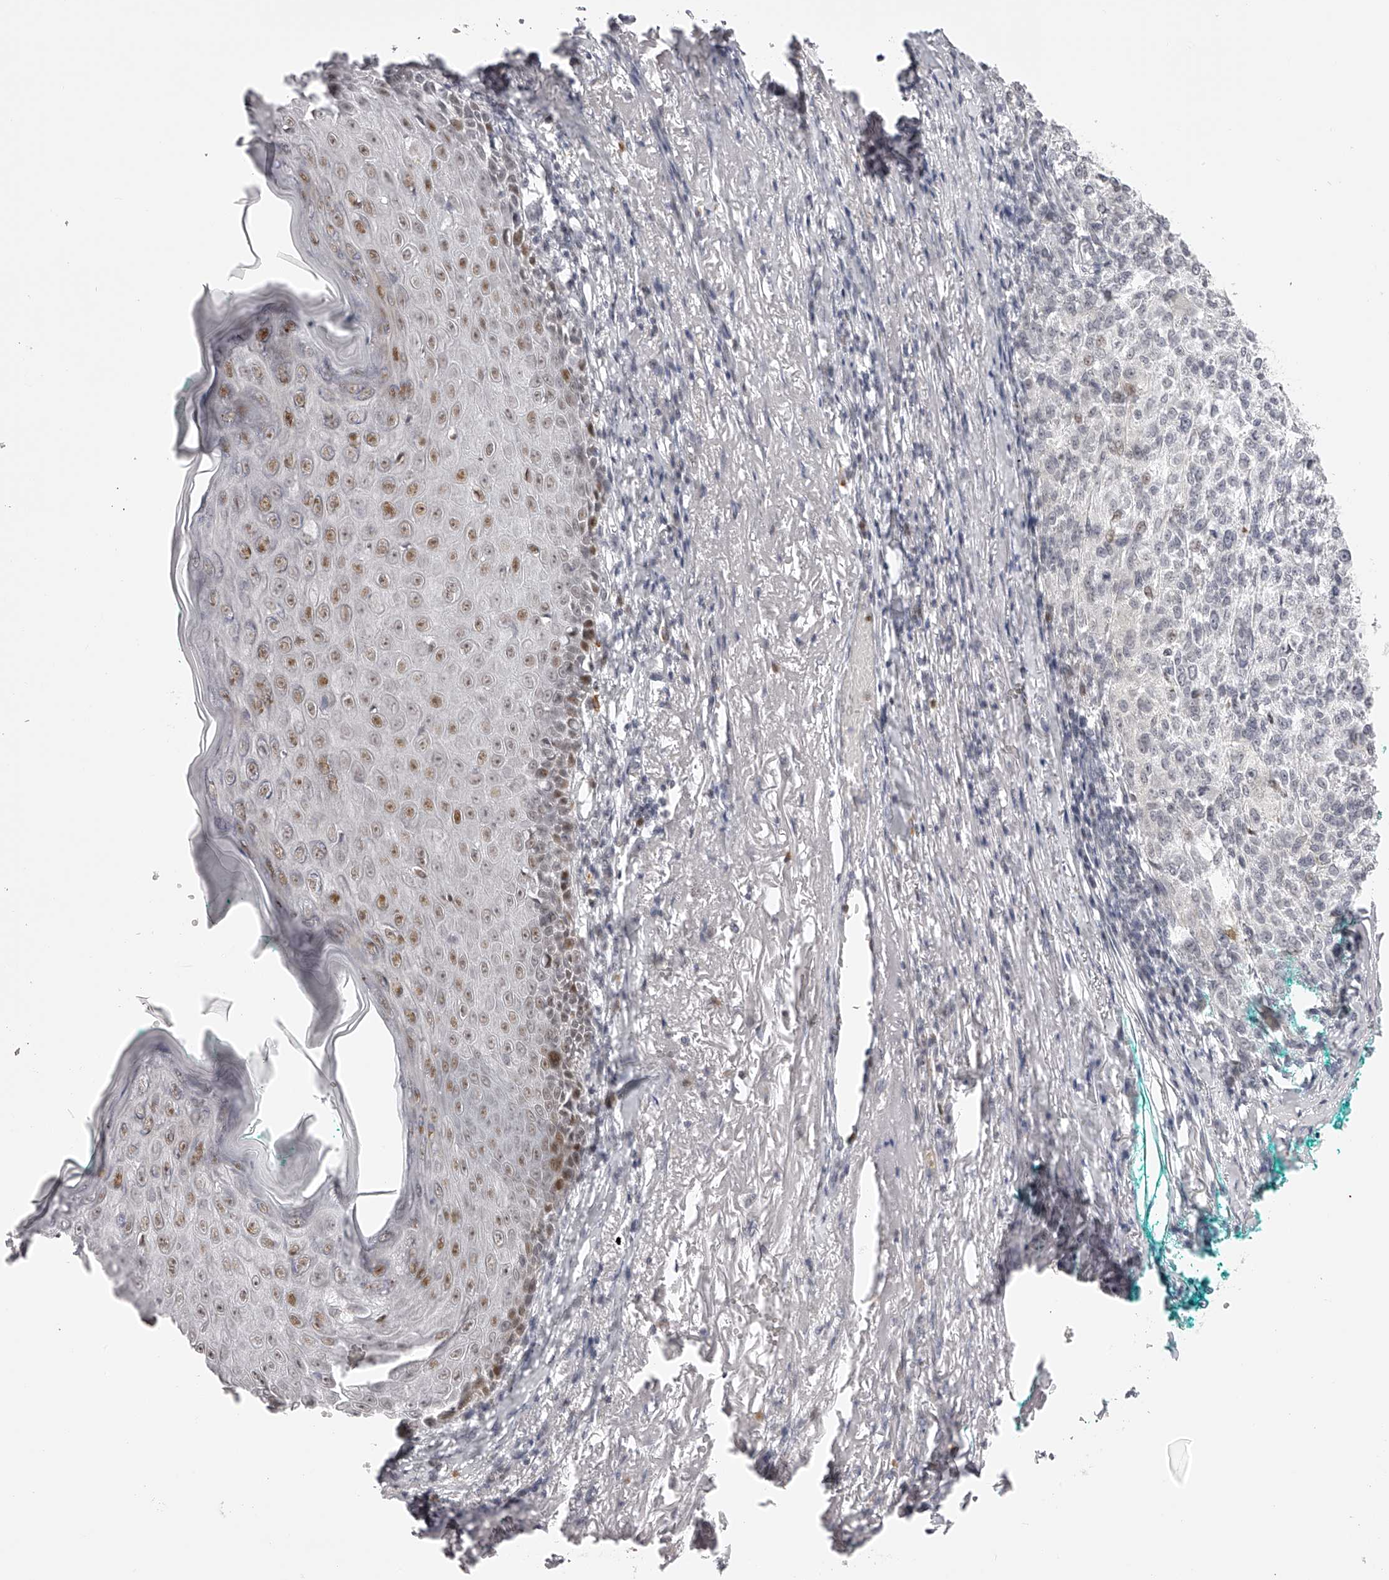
{"staining": {"intensity": "negative", "quantity": "none", "location": "none"}, "tissue": "melanoma", "cell_type": "Tumor cells", "image_type": "cancer", "snomed": [{"axis": "morphology", "description": "Necrosis, NOS"}, {"axis": "morphology", "description": "Malignant melanoma, NOS"}, {"axis": "topography", "description": "Skin"}], "caption": "The photomicrograph displays no staining of tumor cells in malignant melanoma. (Brightfield microscopy of DAB (3,3'-diaminobenzidine) immunohistochemistry at high magnification).", "gene": "PLEKHG1", "patient": {"sex": "female", "age": 87}}